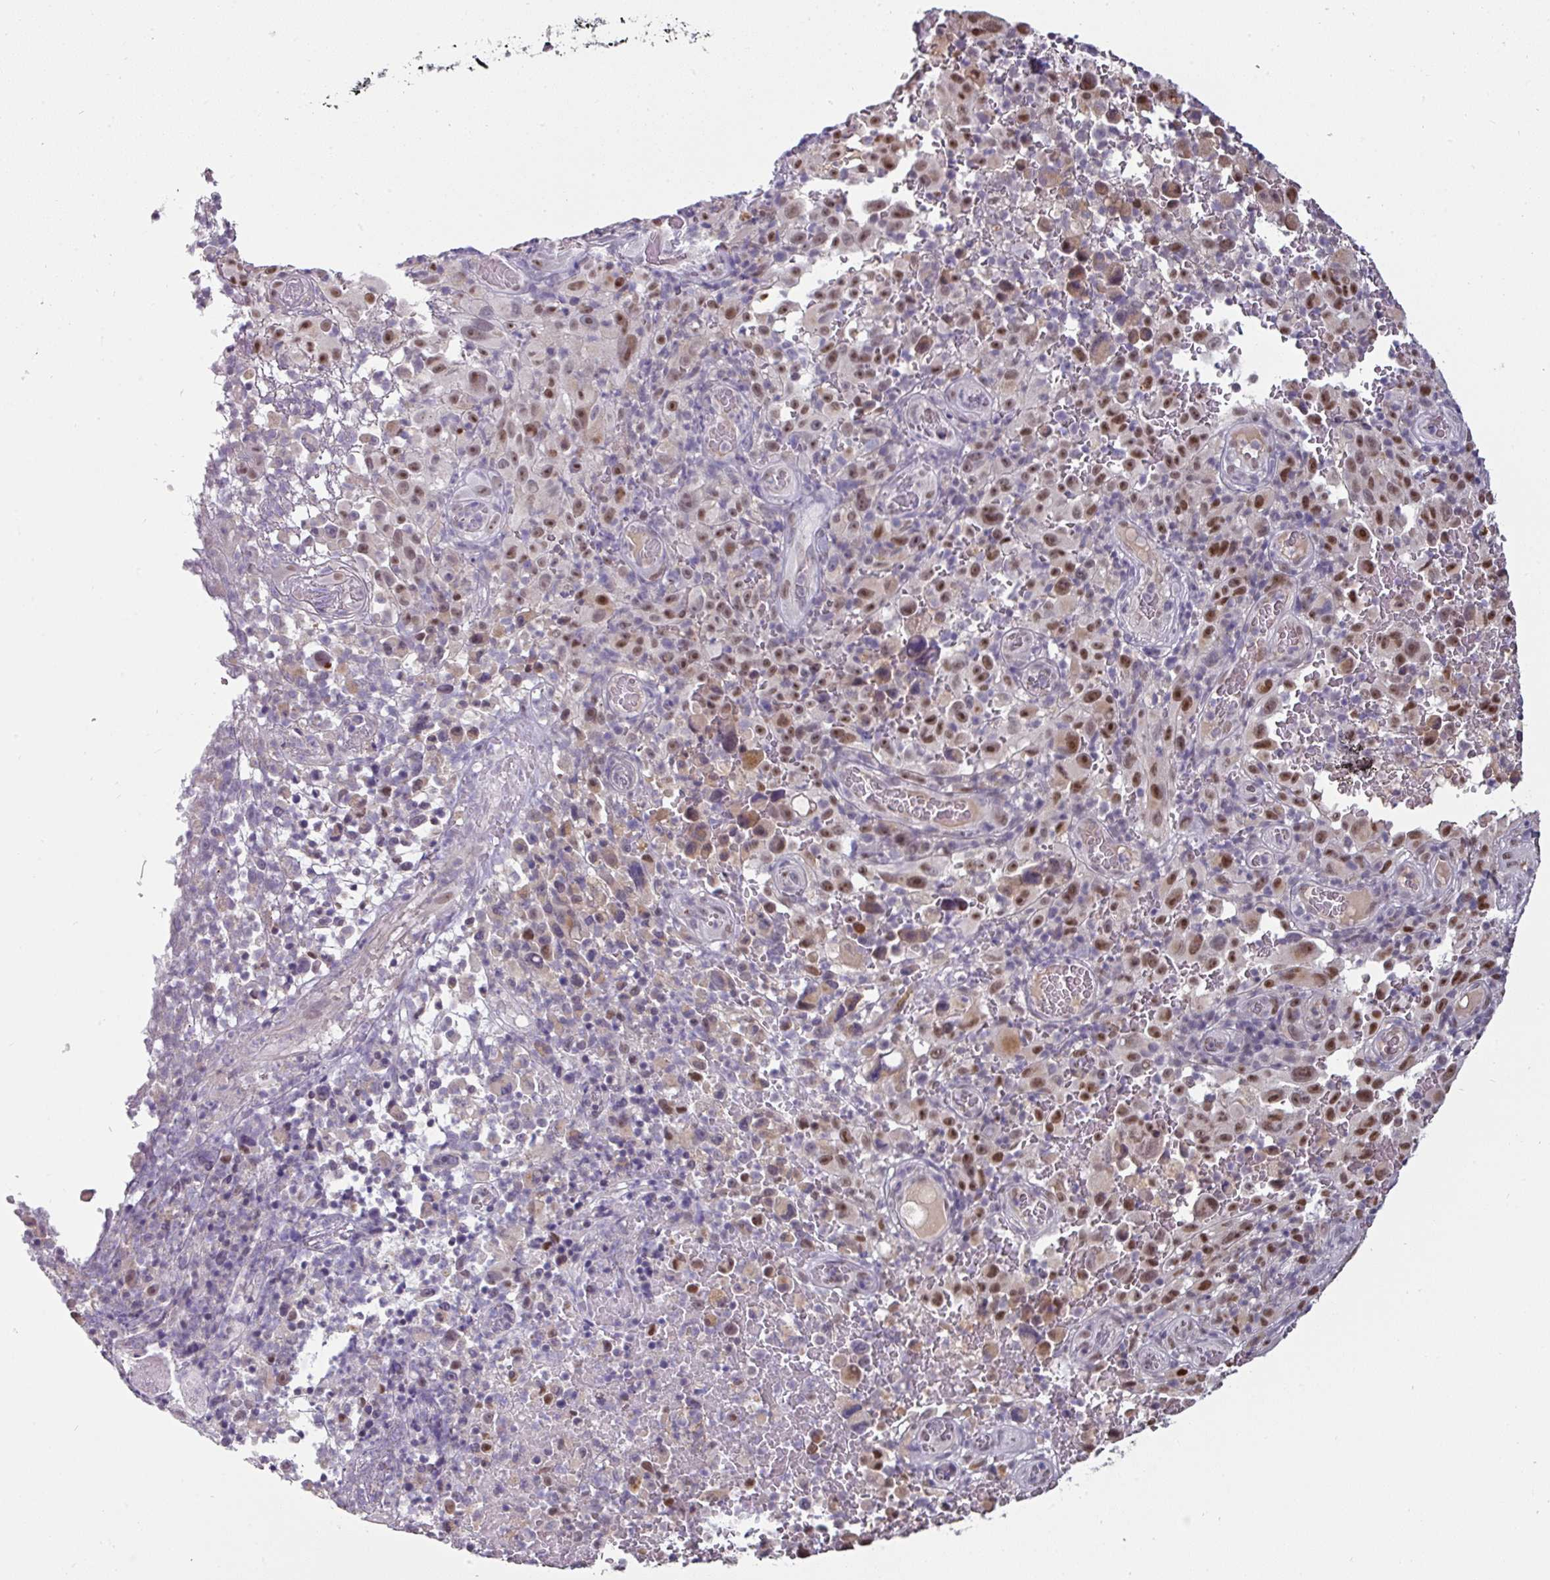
{"staining": {"intensity": "moderate", "quantity": ">75%", "location": "nuclear"}, "tissue": "melanoma", "cell_type": "Tumor cells", "image_type": "cancer", "snomed": [{"axis": "morphology", "description": "Malignant melanoma, NOS"}, {"axis": "topography", "description": "Skin"}], "caption": "Melanoma stained with IHC demonstrates moderate nuclear staining in approximately >75% of tumor cells.", "gene": "SWSAP1", "patient": {"sex": "female", "age": 82}}